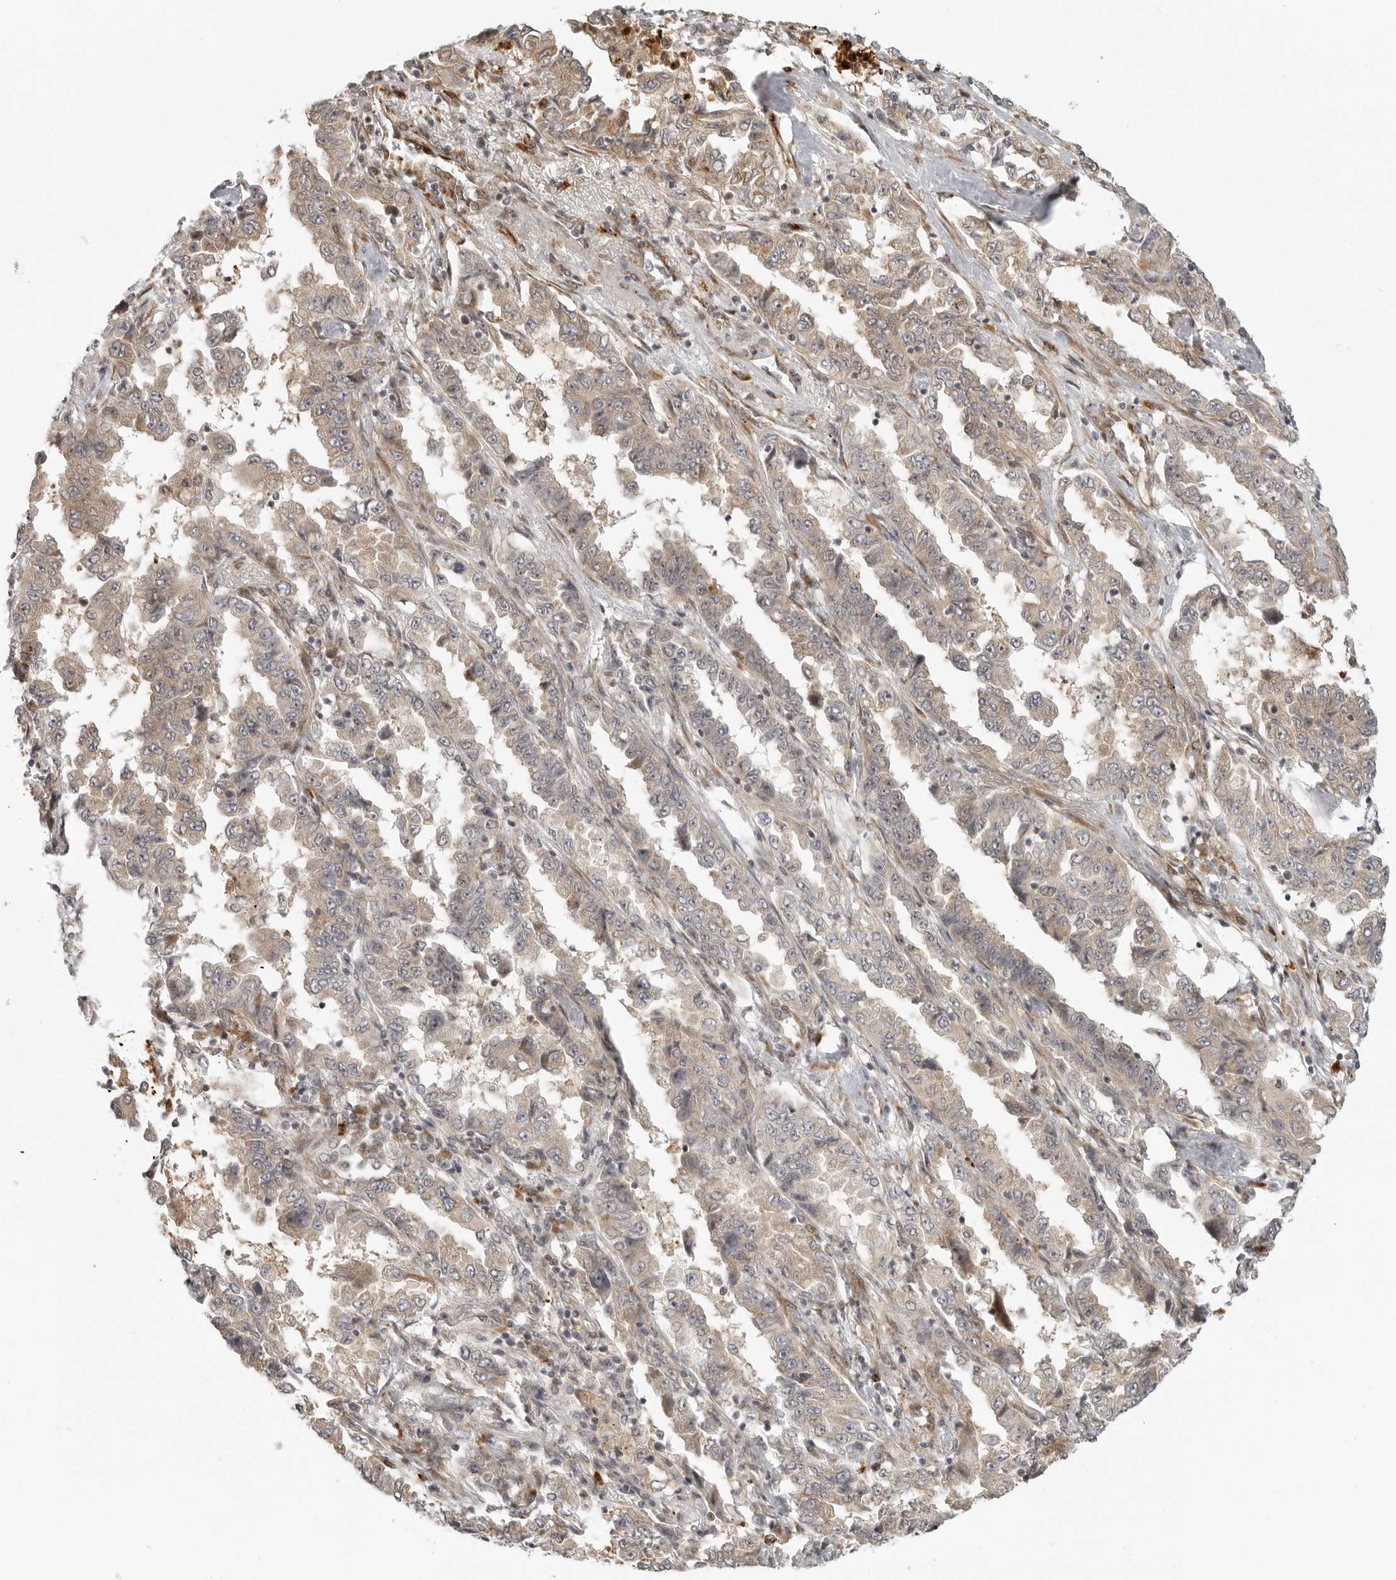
{"staining": {"intensity": "moderate", "quantity": "25%-75%", "location": "cytoplasmic/membranous,nuclear"}, "tissue": "lung cancer", "cell_type": "Tumor cells", "image_type": "cancer", "snomed": [{"axis": "morphology", "description": "Adenocarcinoma, NOS"}, {"axis": "topography", "description": "Lung"}], "caption": "Lung cancer (adenocarcinoma) stained with a protein marker exhibits moderate staining in tumor cells.", "gene": "DSCC1", "patient": {"sex": "female", "age": 51}}